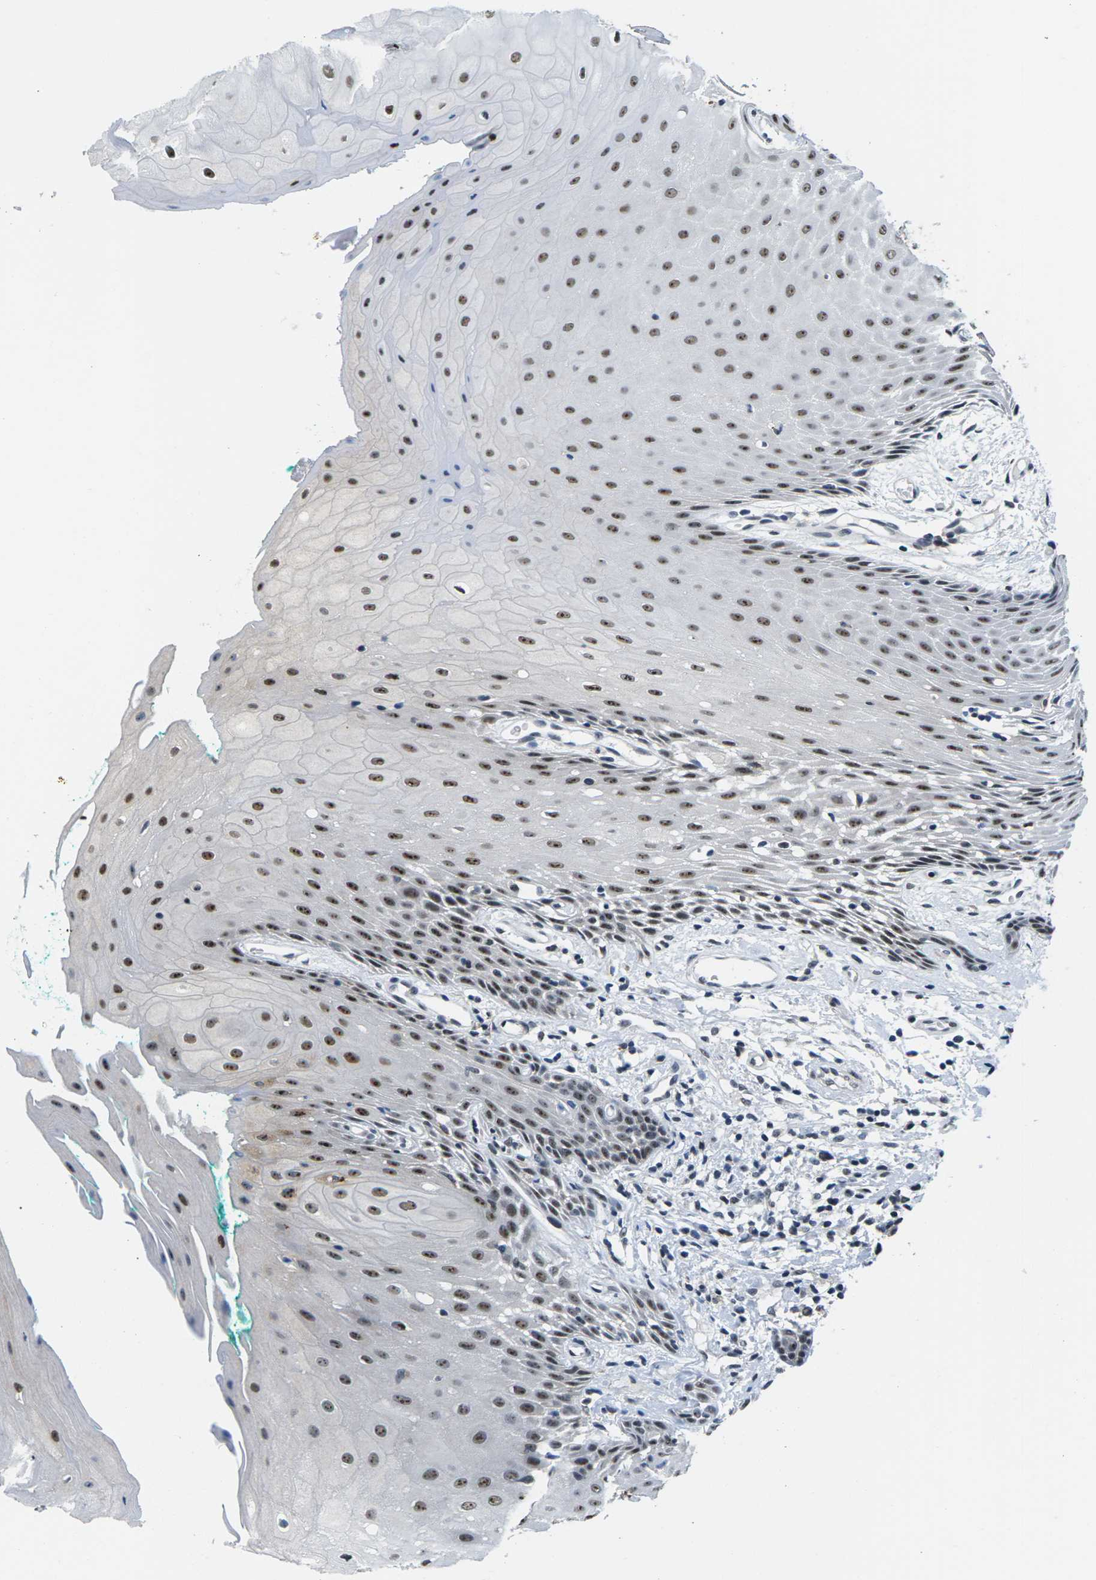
{"staining": {"intensity": "moderate", "quantity": ">75%", "location": "nuclear"}, "tissue": "oral mucosa", "cell_type": "Squamous epithelial cells", "image_type": "normal", "snomed": [{"axis": "morphology", "description": "Normal tissue, NOS"}, {"axis": "morphology", "description": "Squamous cell carcinoma, NOS"}, {"axis": "topography", "description": "Oral tissue"}, {"axis": "topography", "description": "Salivary gland"}, {"axis": "topography", "description": "Head-Neck"}], "caption": "Oral mucosa stained with immunohistochemistry reveals moderate nuclear staining in approximately >75% of squamous epithelial cells. The protein is stained brown, and the nuclei are stained in blue (DAB IHC with brightfield microscopy, high magnification).", "gene": "NSRP1", "patient": {"sex": "female", "age": 62}}